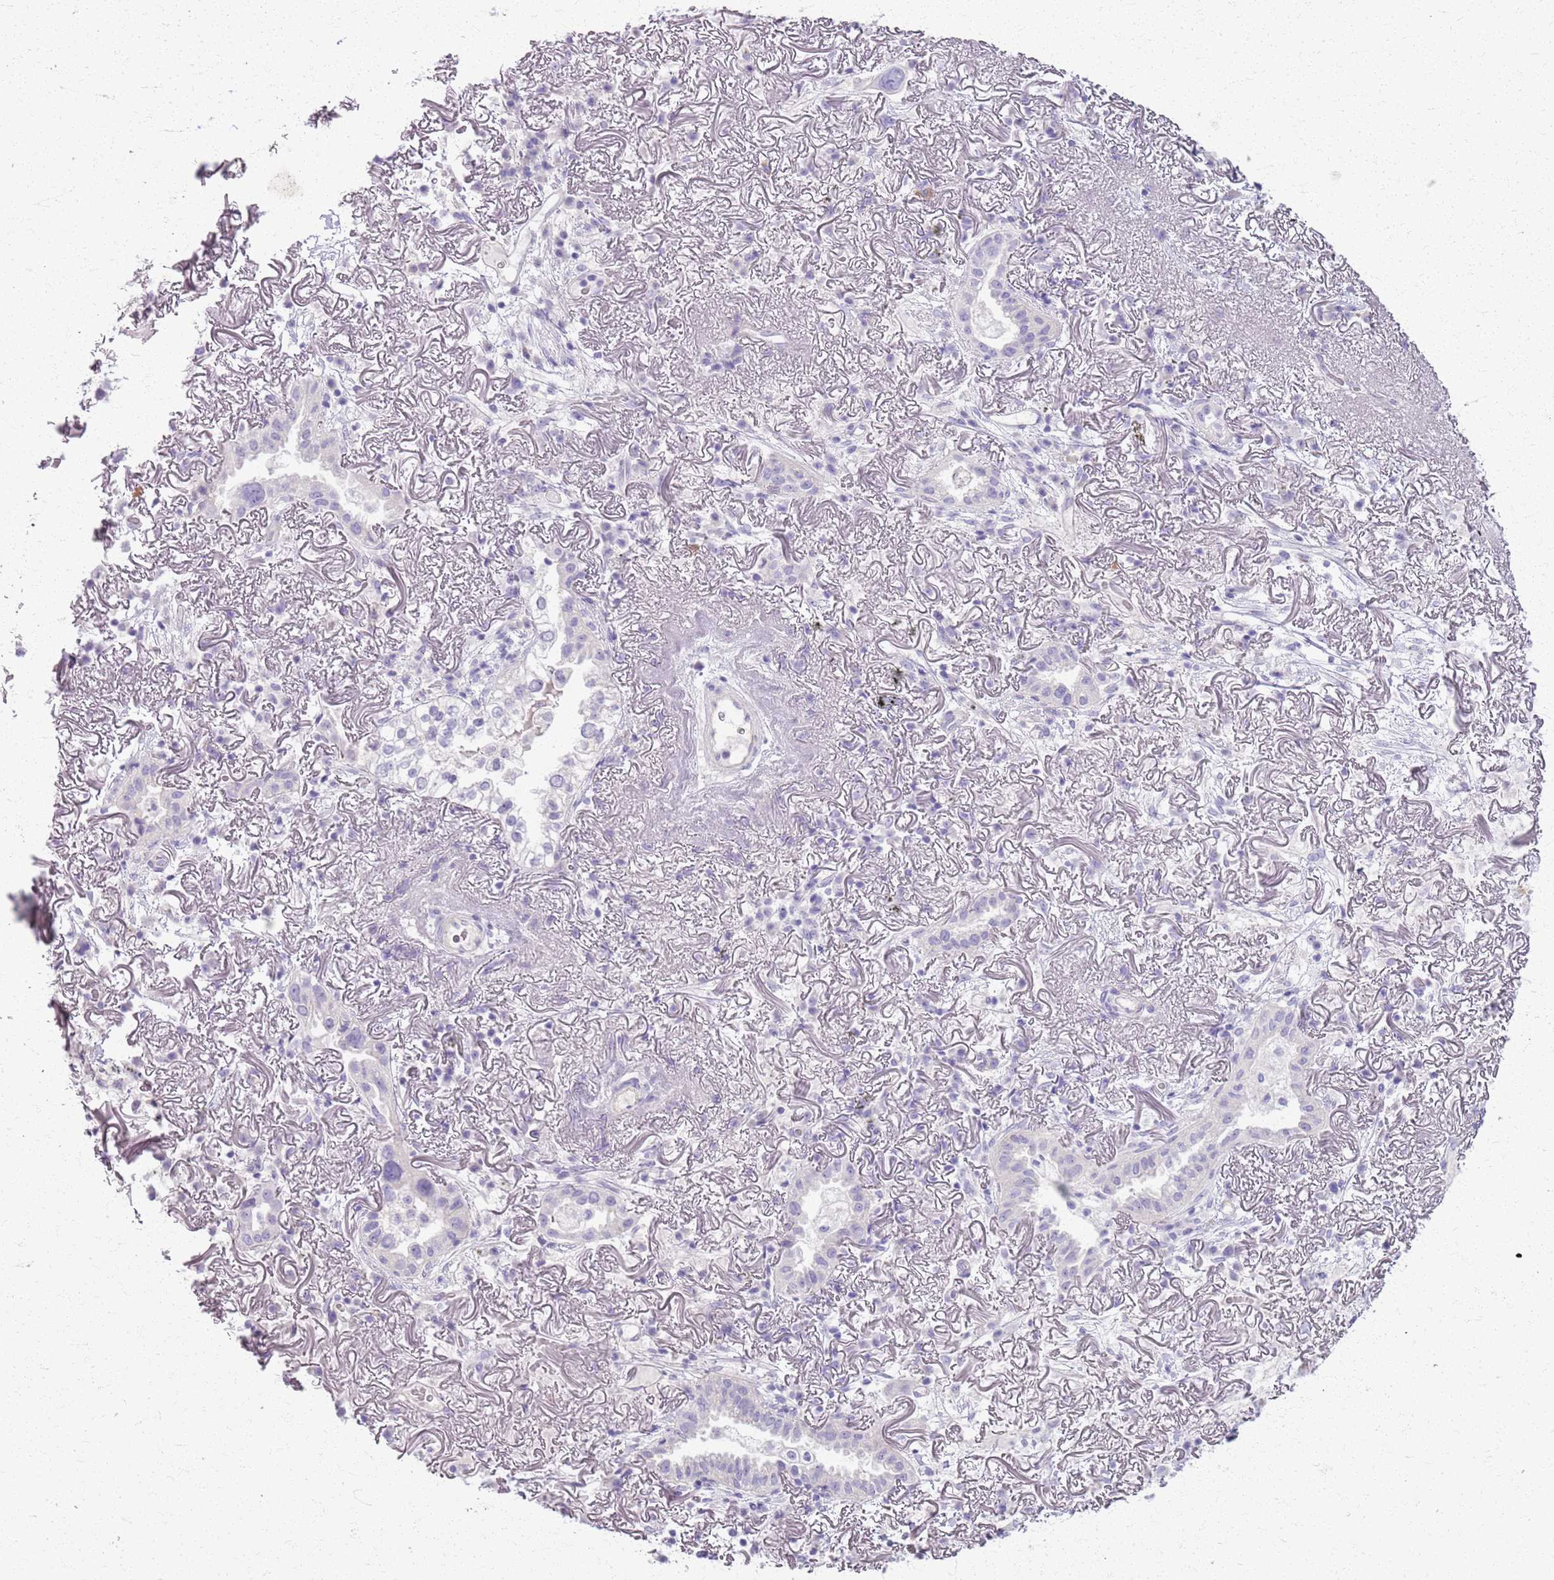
{"staining": {"intensity": "negative", "quantity": "none", "location": "none"}, "tissue": "lung cancer", "cell_type": "Tumor cells", "image_type": "cancer", "snomed": [{"axis": "morphology", "description": "Adenocarcinoma, NOS"}, {"axis": "topography", "description": "Lung"}], "caption": "This photomicrograph is of lung cancer stained with IHC to label a protein in brown with the nuclei are counter-stained blue. There is no staining in tumor cells. The staining was performed using DAB (3,3'-diaminobenzidine) to visualize the protein expression in brown, while the nuclei were stained in blue with hematoxylin (Magnification: 20x).", "gene": "CSRP3", "patient": {"sex": "female", "age": 69}}